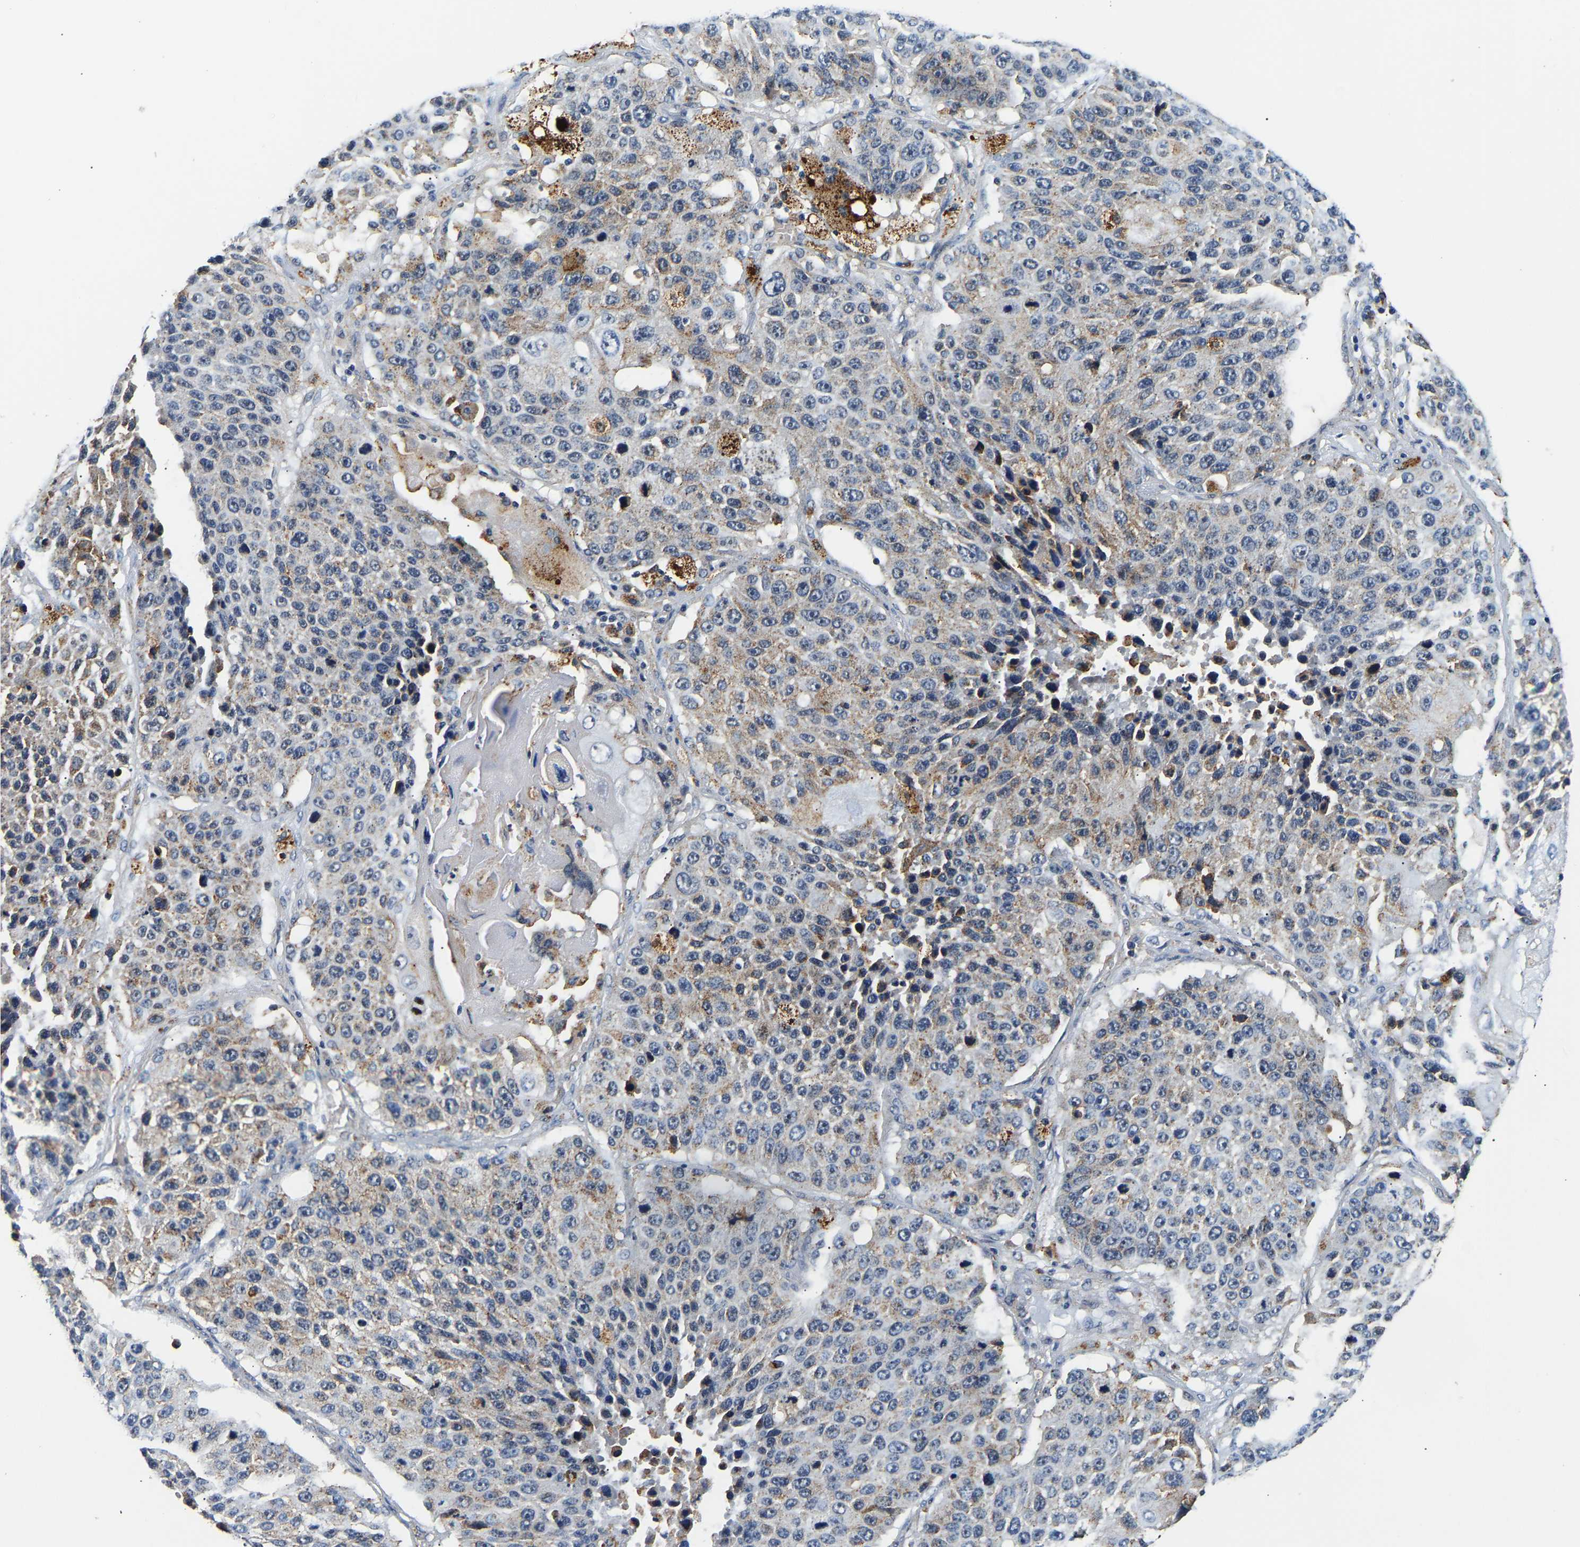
{"staining": {"intensity": "weak", "quantity": "25%-75%", "location": "cytoplasmic/membranous"}, "tissue": "lung cancer", "cell_type": "Tumor cells", "image_type": "cancer", "snomed": [{"axis": "morphology", "description": "Squamous cell carcinoma, NOS"}, {"axis": "topography", "description": "Lung"}], "caption": "Protein expression by immunohistochemistry (IHC) shows weak cytoplasmic/membranous expression in about 25%-75% of tumor cells in lung cancer.", "gene": "SMU1", "patient": {"sex": "male", "age": 61}}